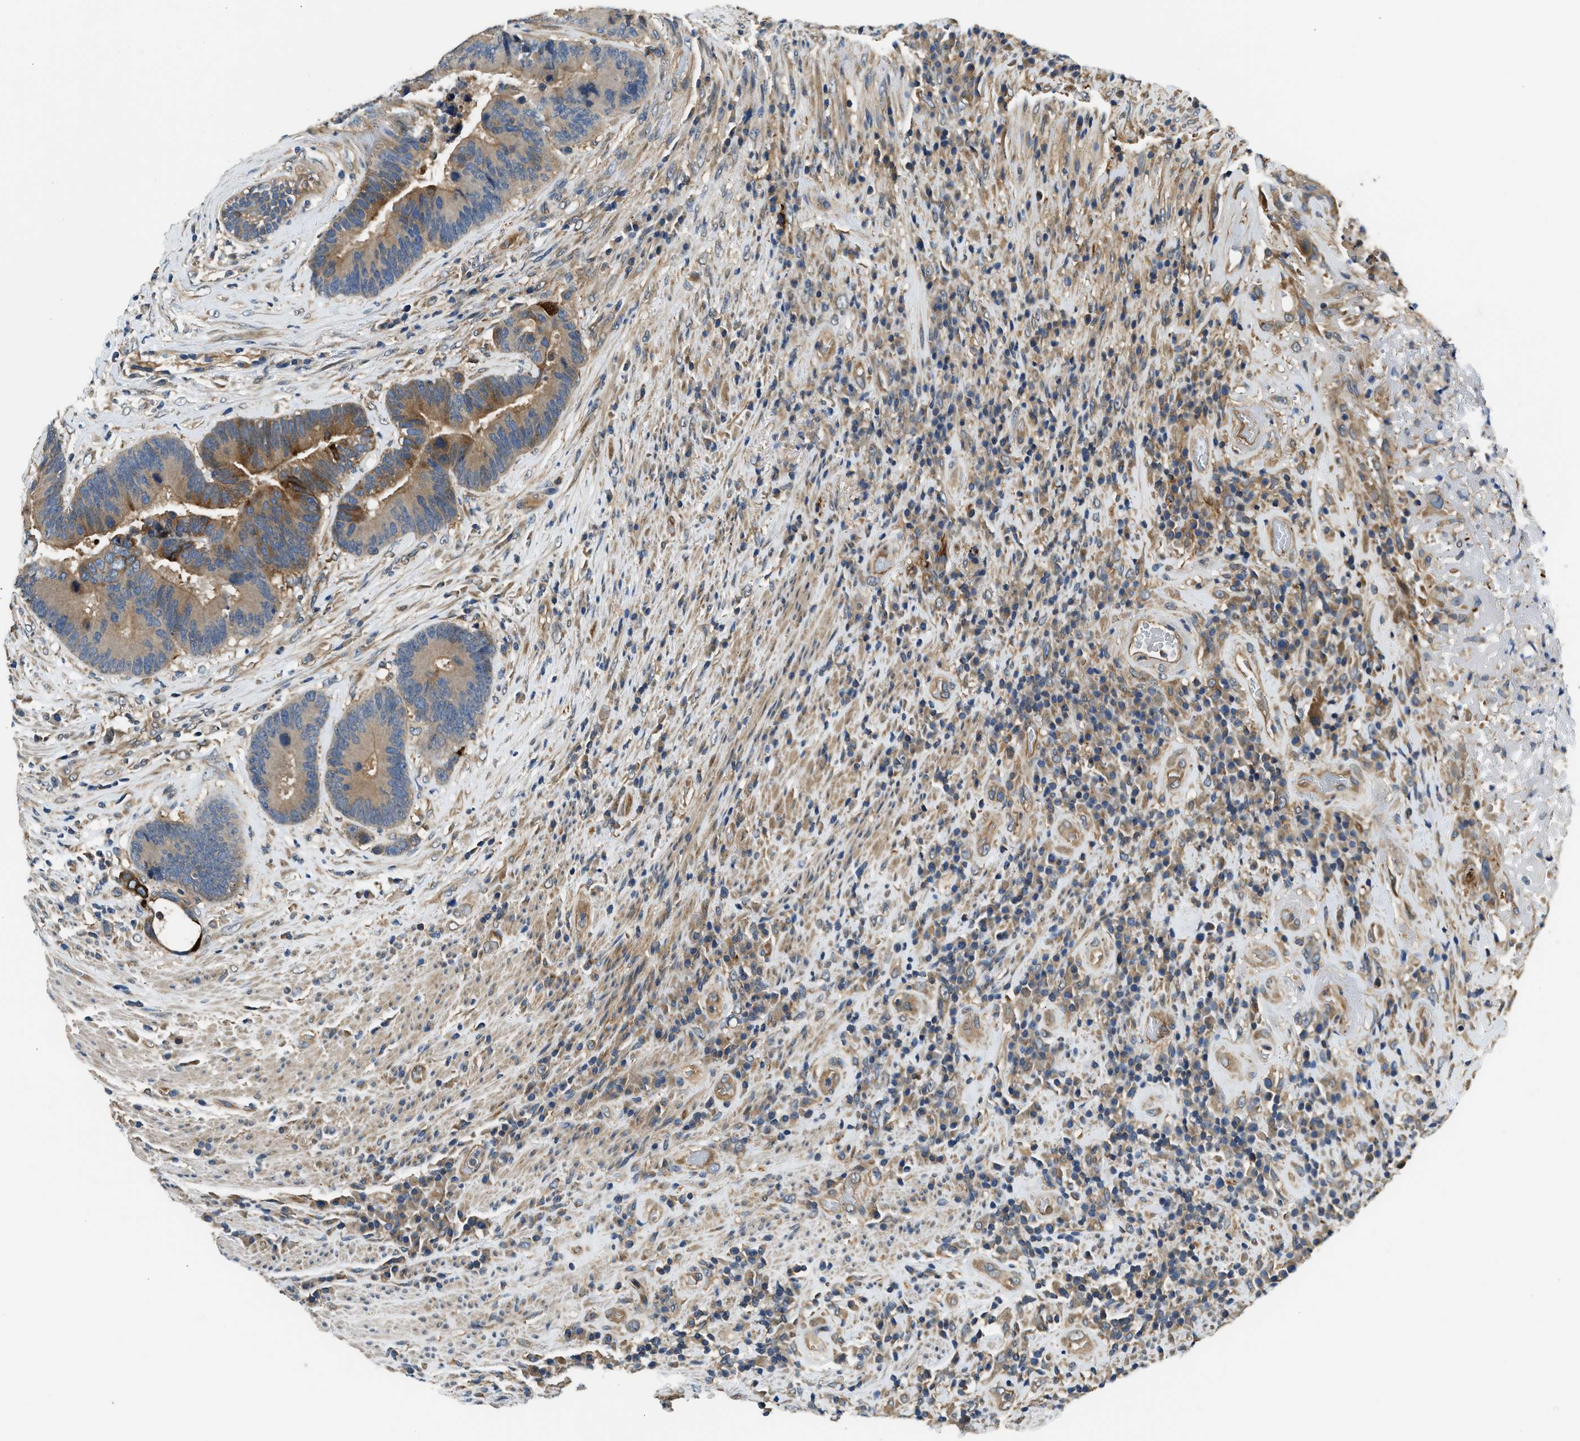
{"staining": {"intensity": "strong", "quantity": ">75%", "location": "cytoplasmic/membranous"}, "tissue": "colorectal cancer", "cell_type": "Tumor cells", "image_type": "cancer", "snomed": [{"axis": "morphology", "description": "Adenocarcinoma, NOS"}, {"axis": "topography", "description": "Rectum"}], "caption": "The immunohistochemical stain shows strong cytoplasmic/membranous staining in tumor cells of adenocarcinoma (colorectal) tissue.", "gene": "IL3RA", "patient": {"sex": "female", "age": 89}}